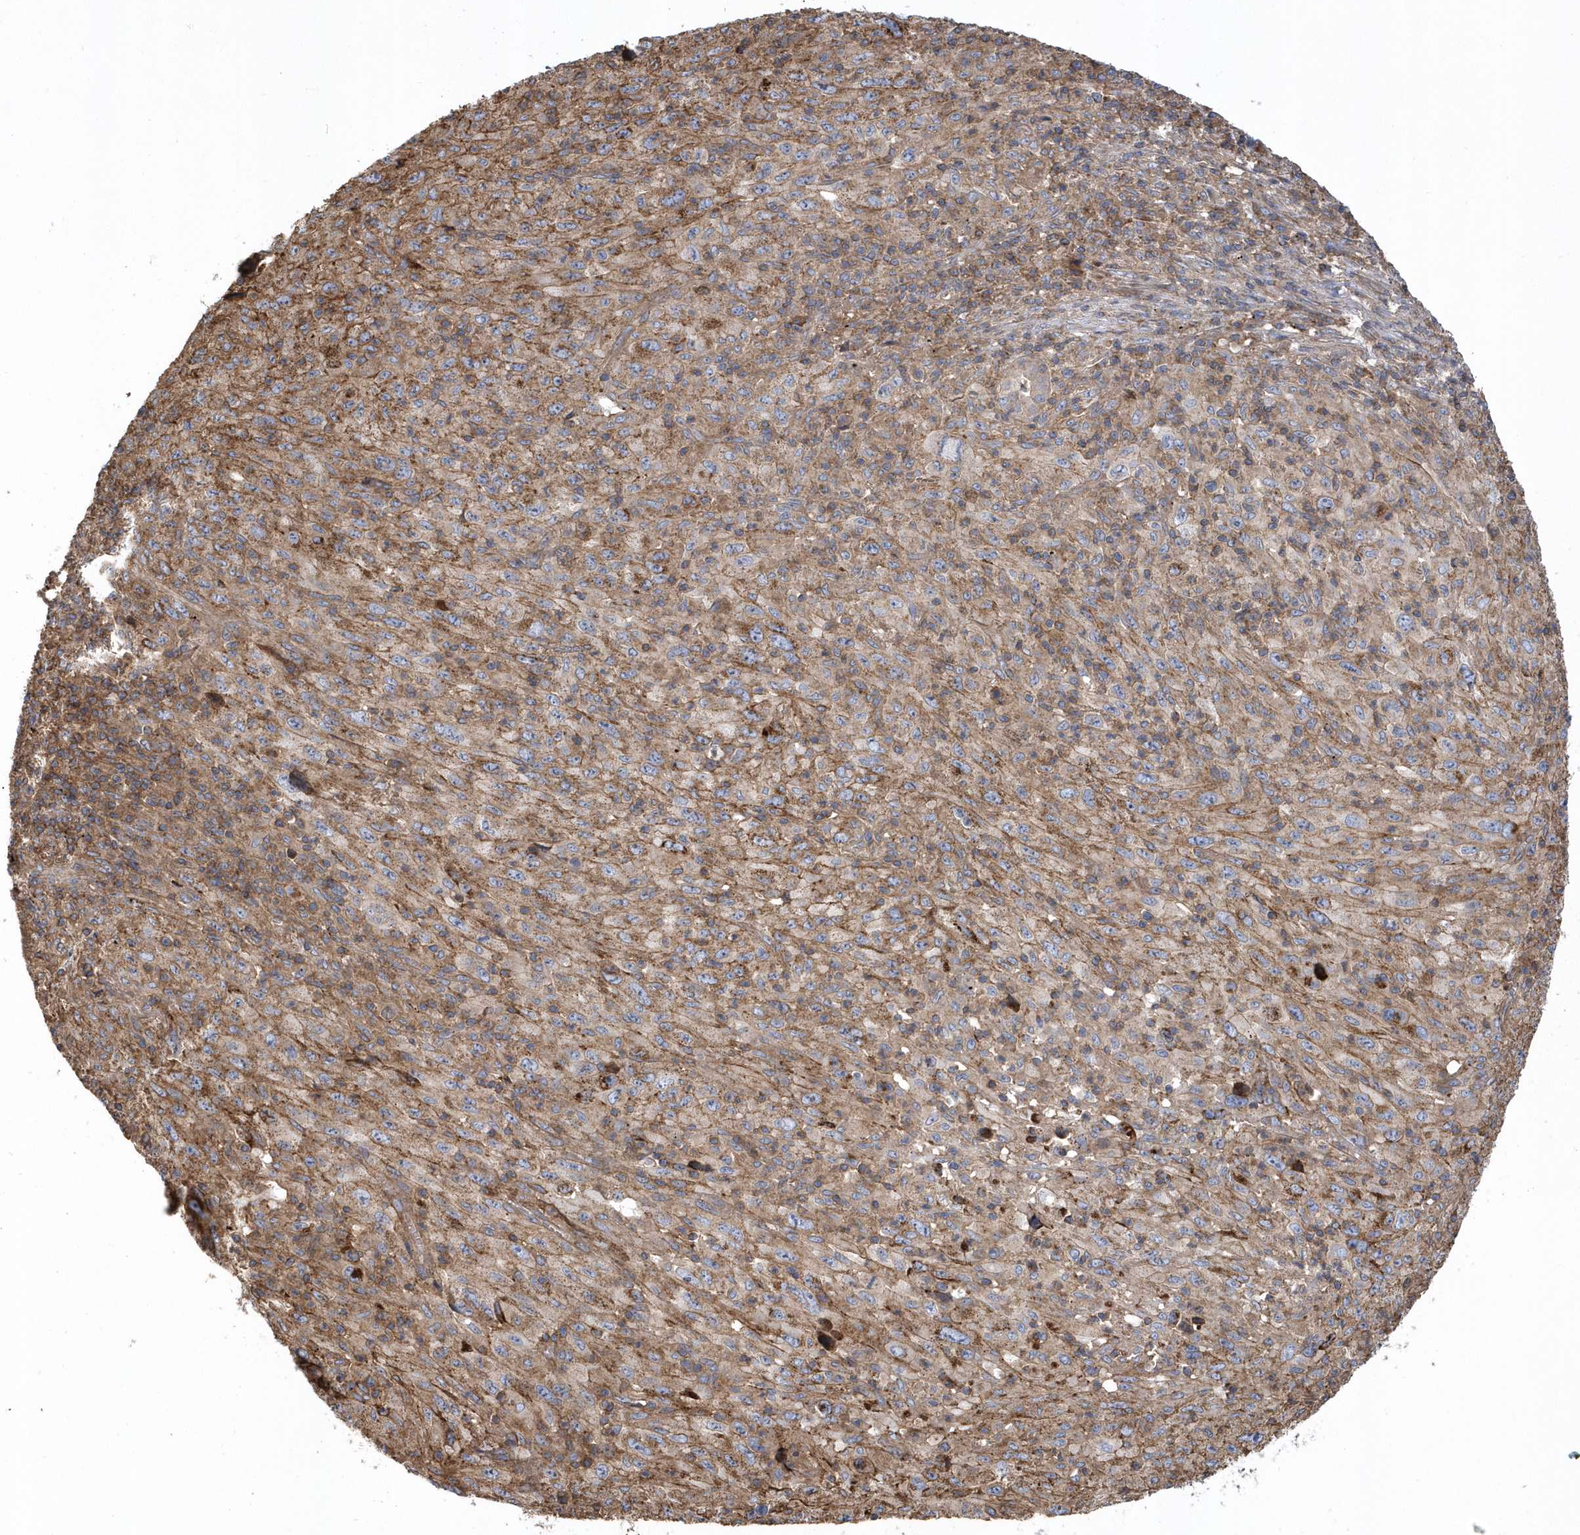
{"staining": {"intensity": "negative", "quantity": "none", "location": "none"}, "tissue": "melanoma", "cell_type": "Tumor cells", "image_type": "cancer", "snomed": [{"axis": "morphology", "description": "Malignant melanoma, Metastatic site"}, {"axis": "topography", "description": "Skin"}], "caption": "A photomicrograph of melanoma stained for a protein shows no brown staining in tumor cells.", "gene": "TRAIP", "patient": {"sex": "female", "age": 56}}